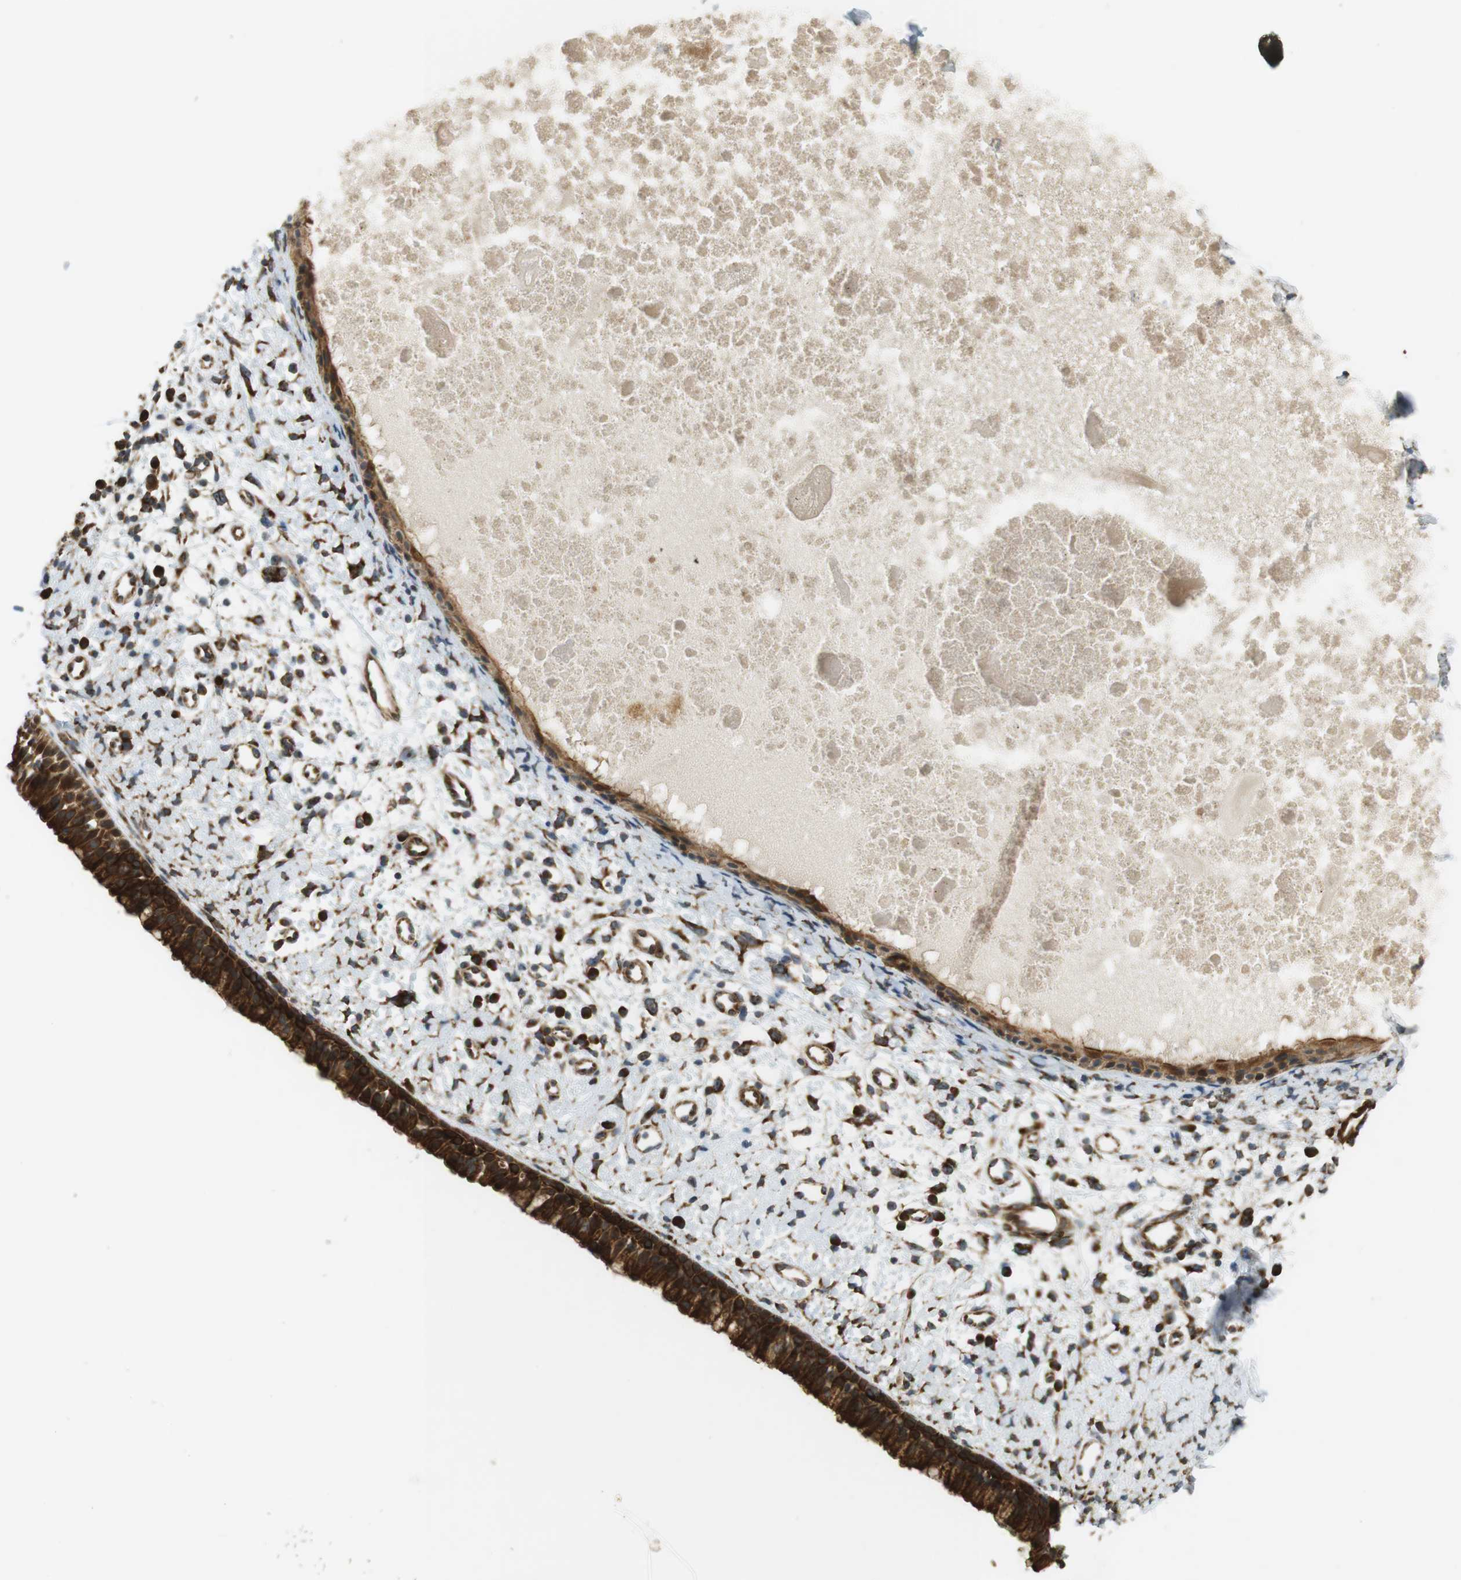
{"staining": {"intensity": "strong", "quantity": ">75%", "location": "cytoplasmic/membranous,nuclear"}, "tissue": "nasopharynx", "cell_type": "Respiratory epithelial cells", "image_type": "normal", "snomed": [{"axis": "morphology", "description": "Normal tissue, NOS"}, {"axis": "topography", "description": "Nasopharynx"}], "caption": "A high-resolution photomicrograph shows immunohistochemistry staining of unremarkable nasopharynx, which demonstrates strong cytoplasmic/membranous,nuclear staining in about >75% of respiratory epithelial cells. The staining is performed using DAB (3,3'-diaminobenzidine) brown chromogen to label protein expression. The nuclei are counter-stained blue using hematoxylin.", "gene": "SLC41A1", "patient": {"sex": "male", "age": 22}}